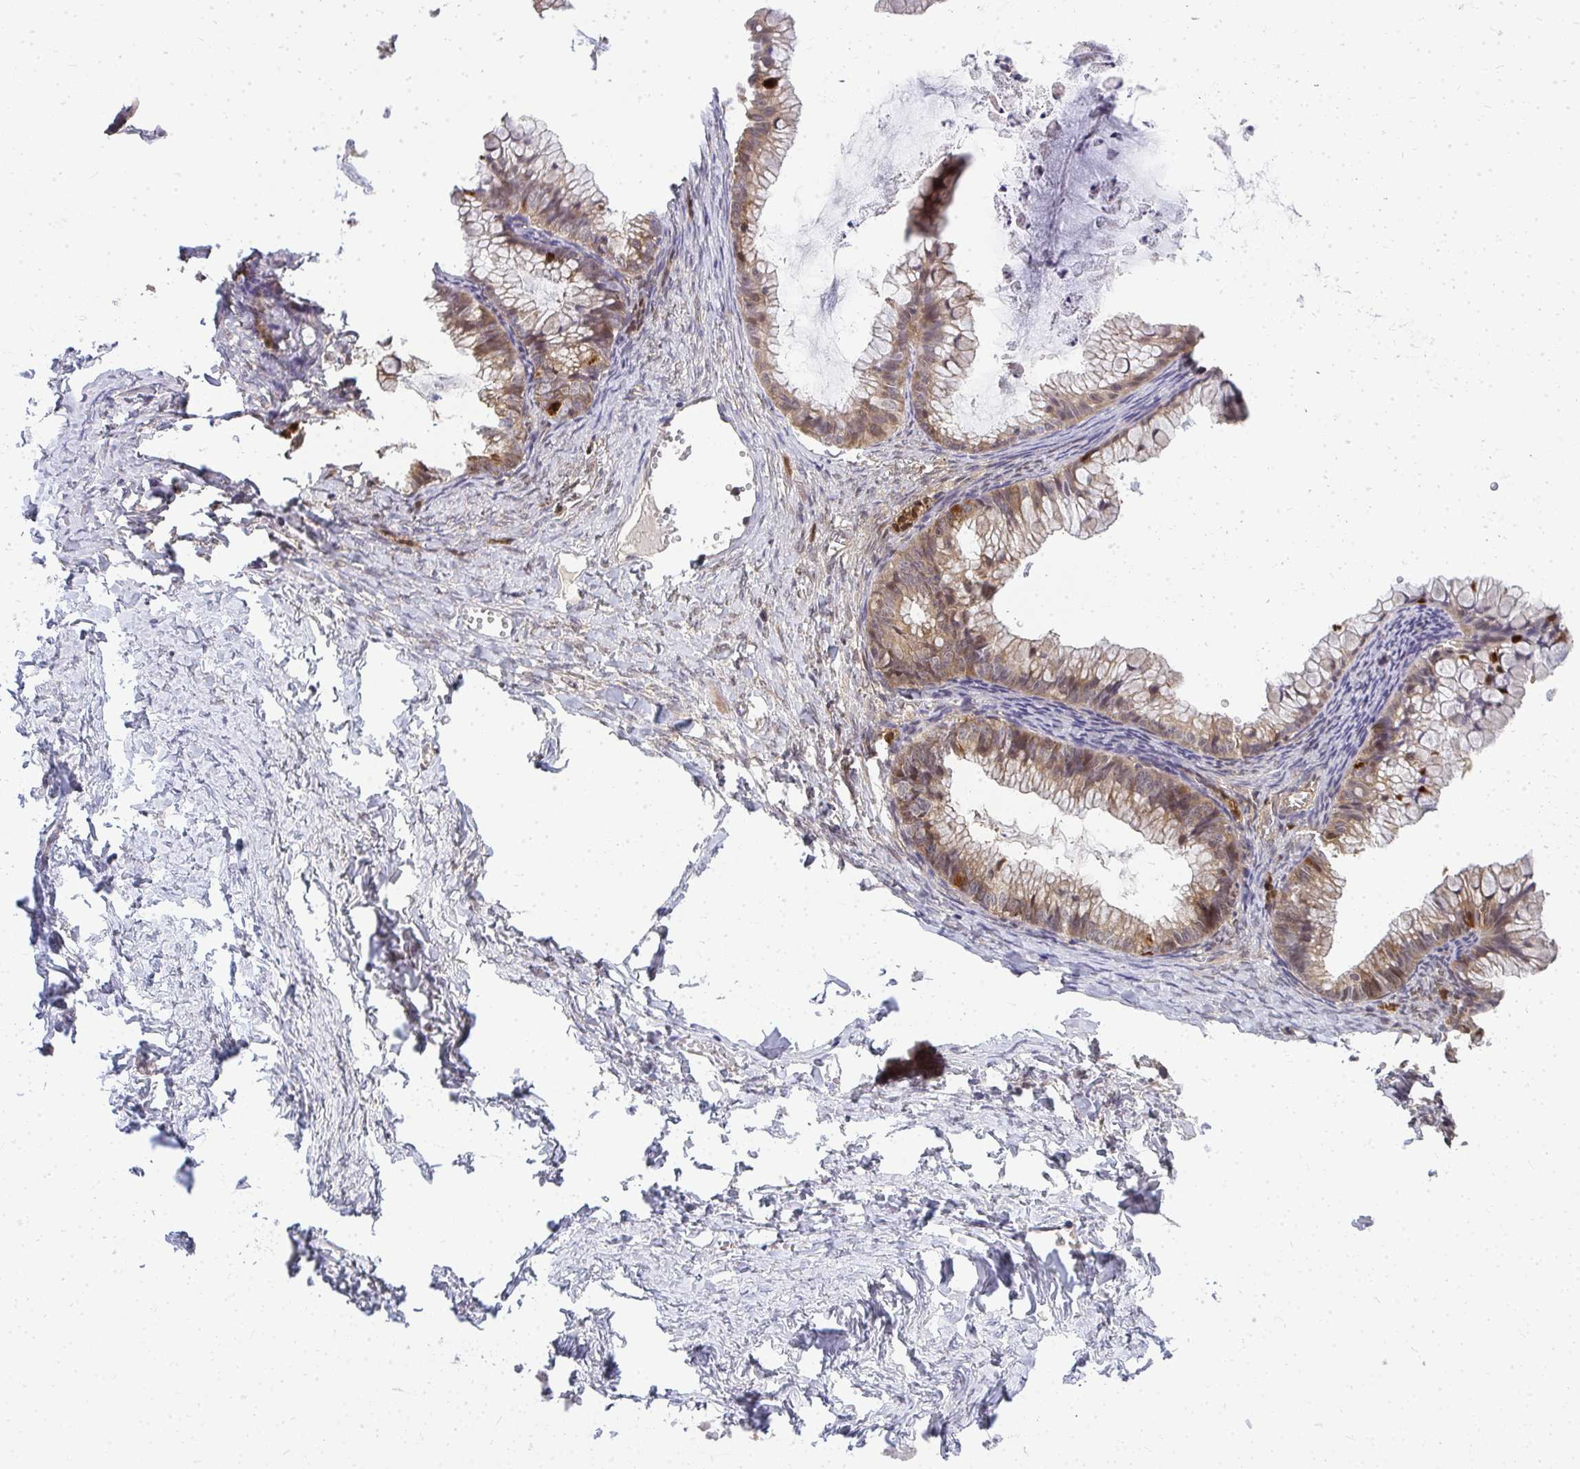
{"staining": {"intensity": "moderate", "quantity": ">75%", "location": "cytoplasmic/membranous"}, "tissue": "ovarian cancer", "cell_type": "Tumor cells", "image_type": "cancer", "snomed": [{"axis": "morphology", "description": "Cystadenocarcinoma, mucinous, NOS"}, {"axis": "topography", "description": "Ovary"}], "caption": "Immunohistochemical staining of human ovarian cancer (mucinous cystadenocarcinoma) reveals moderate cytoplasmic/membranous protein staining in about >75% of tumor cells.", "gene": "HDHD2", "patient": {"sex": "female", "age": 35}}